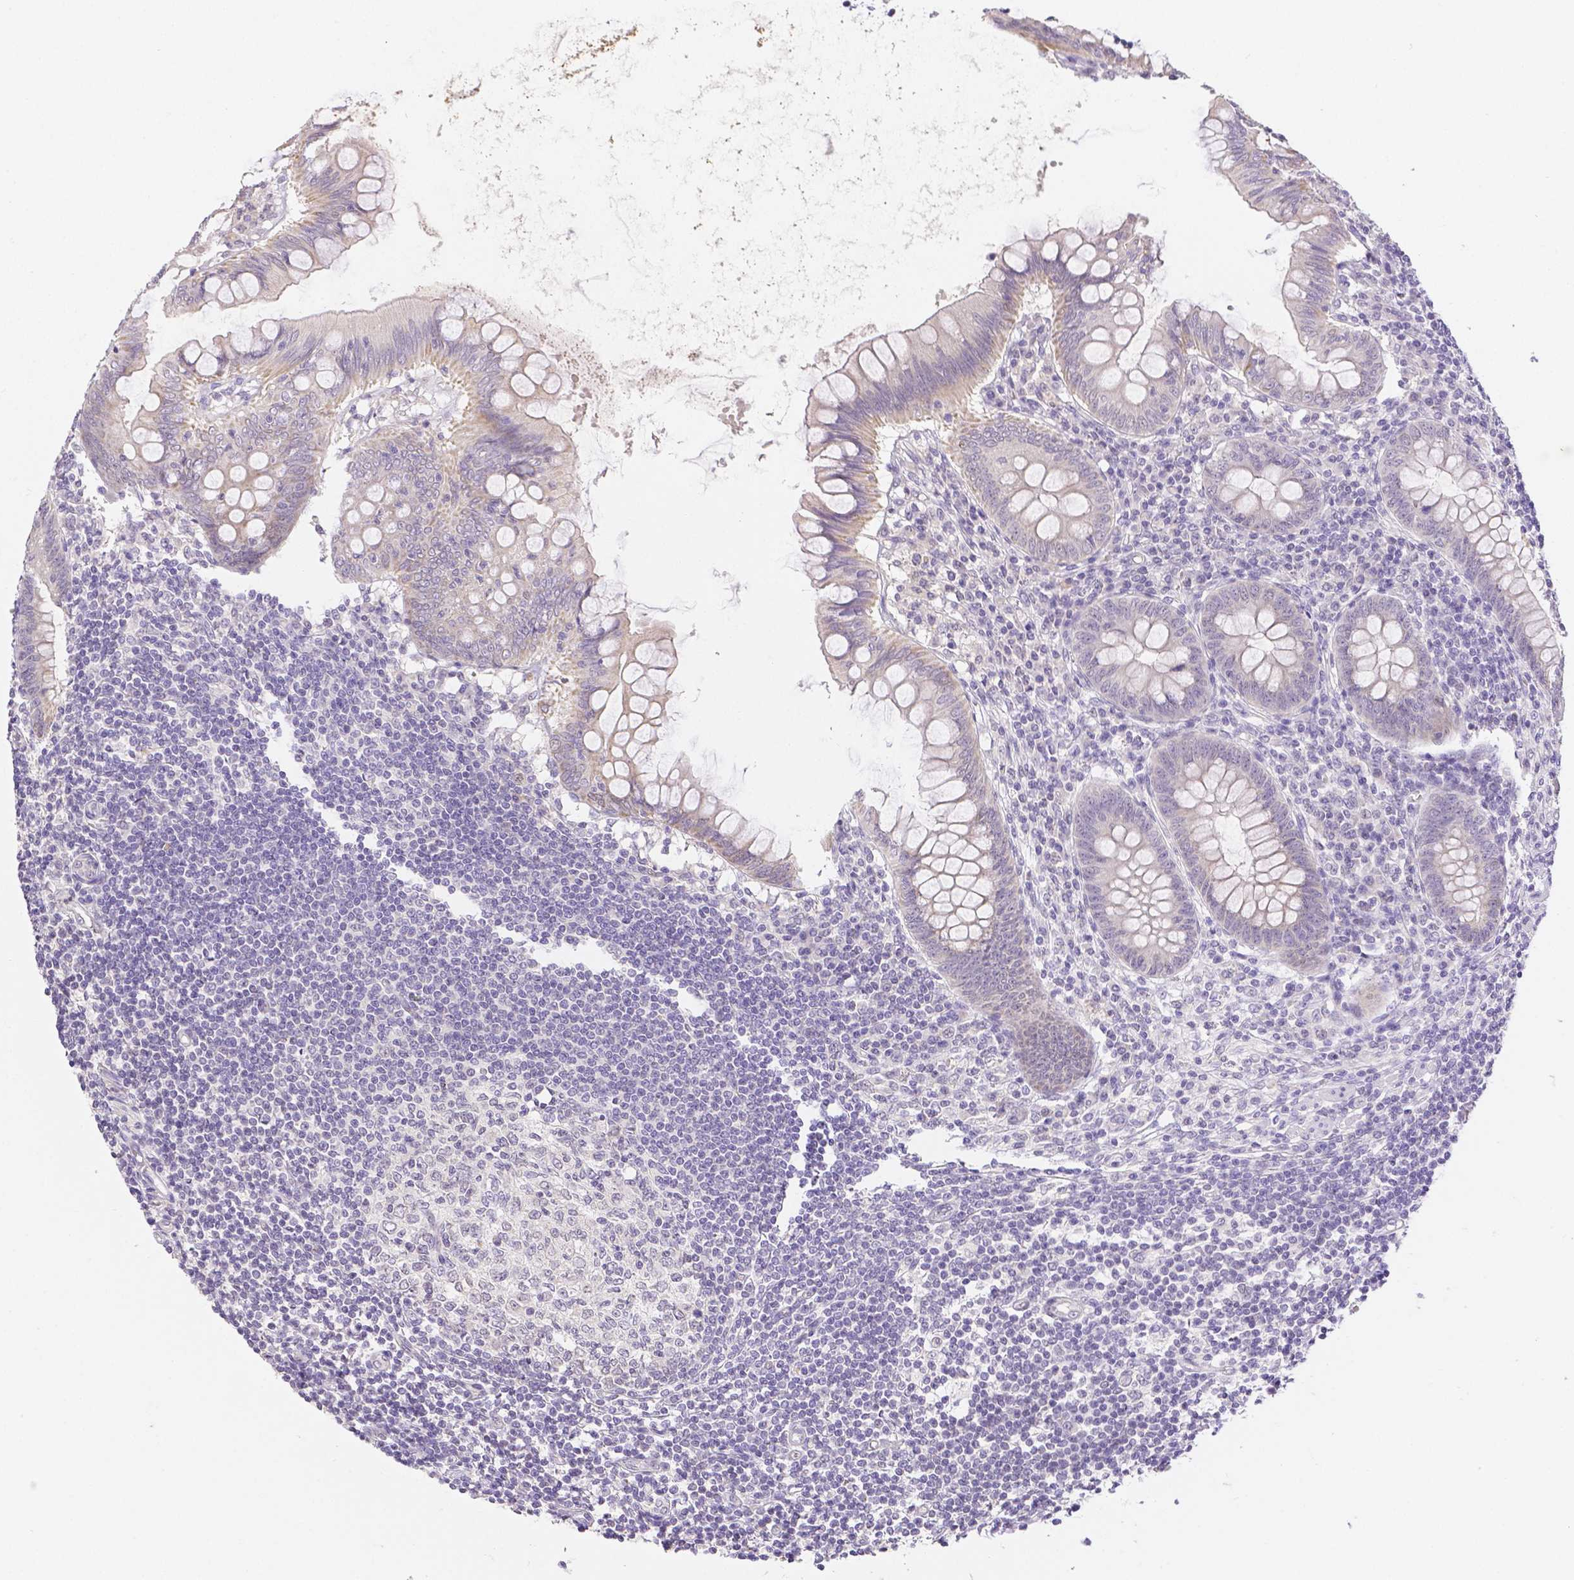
{"staining": {"intensity": "weak", "quantity": "25%-75%", "location": "cytoplasmic/membranous"}, "tissue": "appendix", "cell_type": "Glandular cells", "image_type": "normal", "snomed": [{"axis": "morphology", "description": "Normal tissue, NOS"}, {"axis": "topography", "description": "Appendix"}], "caption": "DAB immunohistochemical staining of unremarkable appendix exhibits weak cytoplasmic/membranous protein staining in about 25%-75% of glandular cells. Using DAB (3,3'-diaminobenzidine) (brown) and hematoxylin (blue) stains, captured at high magnification using brightfield microscopy.", "gene": "ZNF280B", "patient": {"sex": "female", "age": 57}}